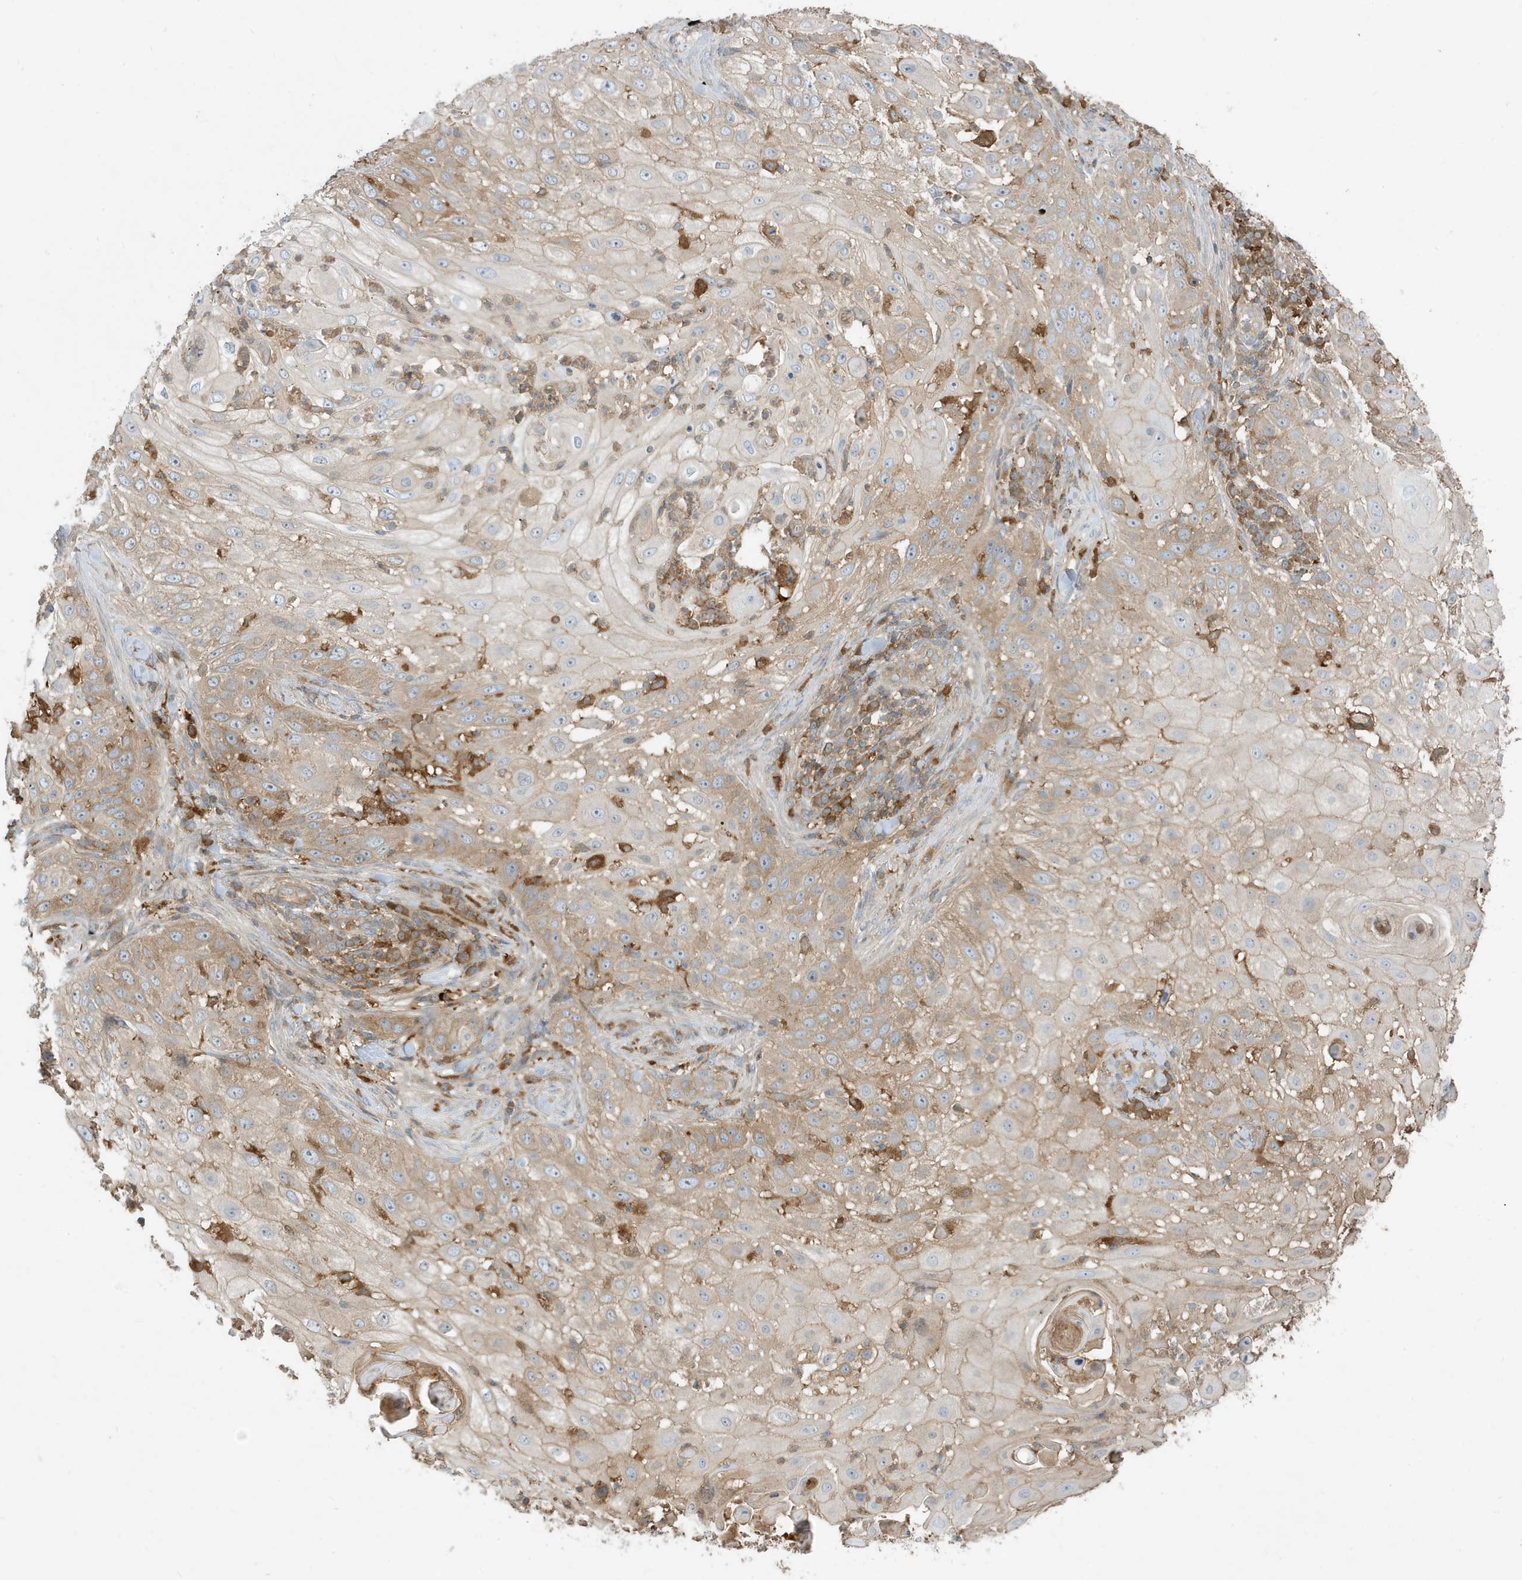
{"staining": {"intensity": "weak", "quantity": "<25%", "location": "cytoplasmic/membranous"}, "tissue": "skin cancer", "cell_type": "Tumor cells", "image_type": "cancer", "snomed": [{"axis": "morphology", "description": "Squamous cell carcinoma, NOS"}, {"axis": "topography", "description": "Skin"}], "caption": "The immunohistochemistry micrograph has no significant expression in tumor cells of skin cancer tissue.", "gene": "ABTB1", "patient": {"sex": "female", "age": 44}}